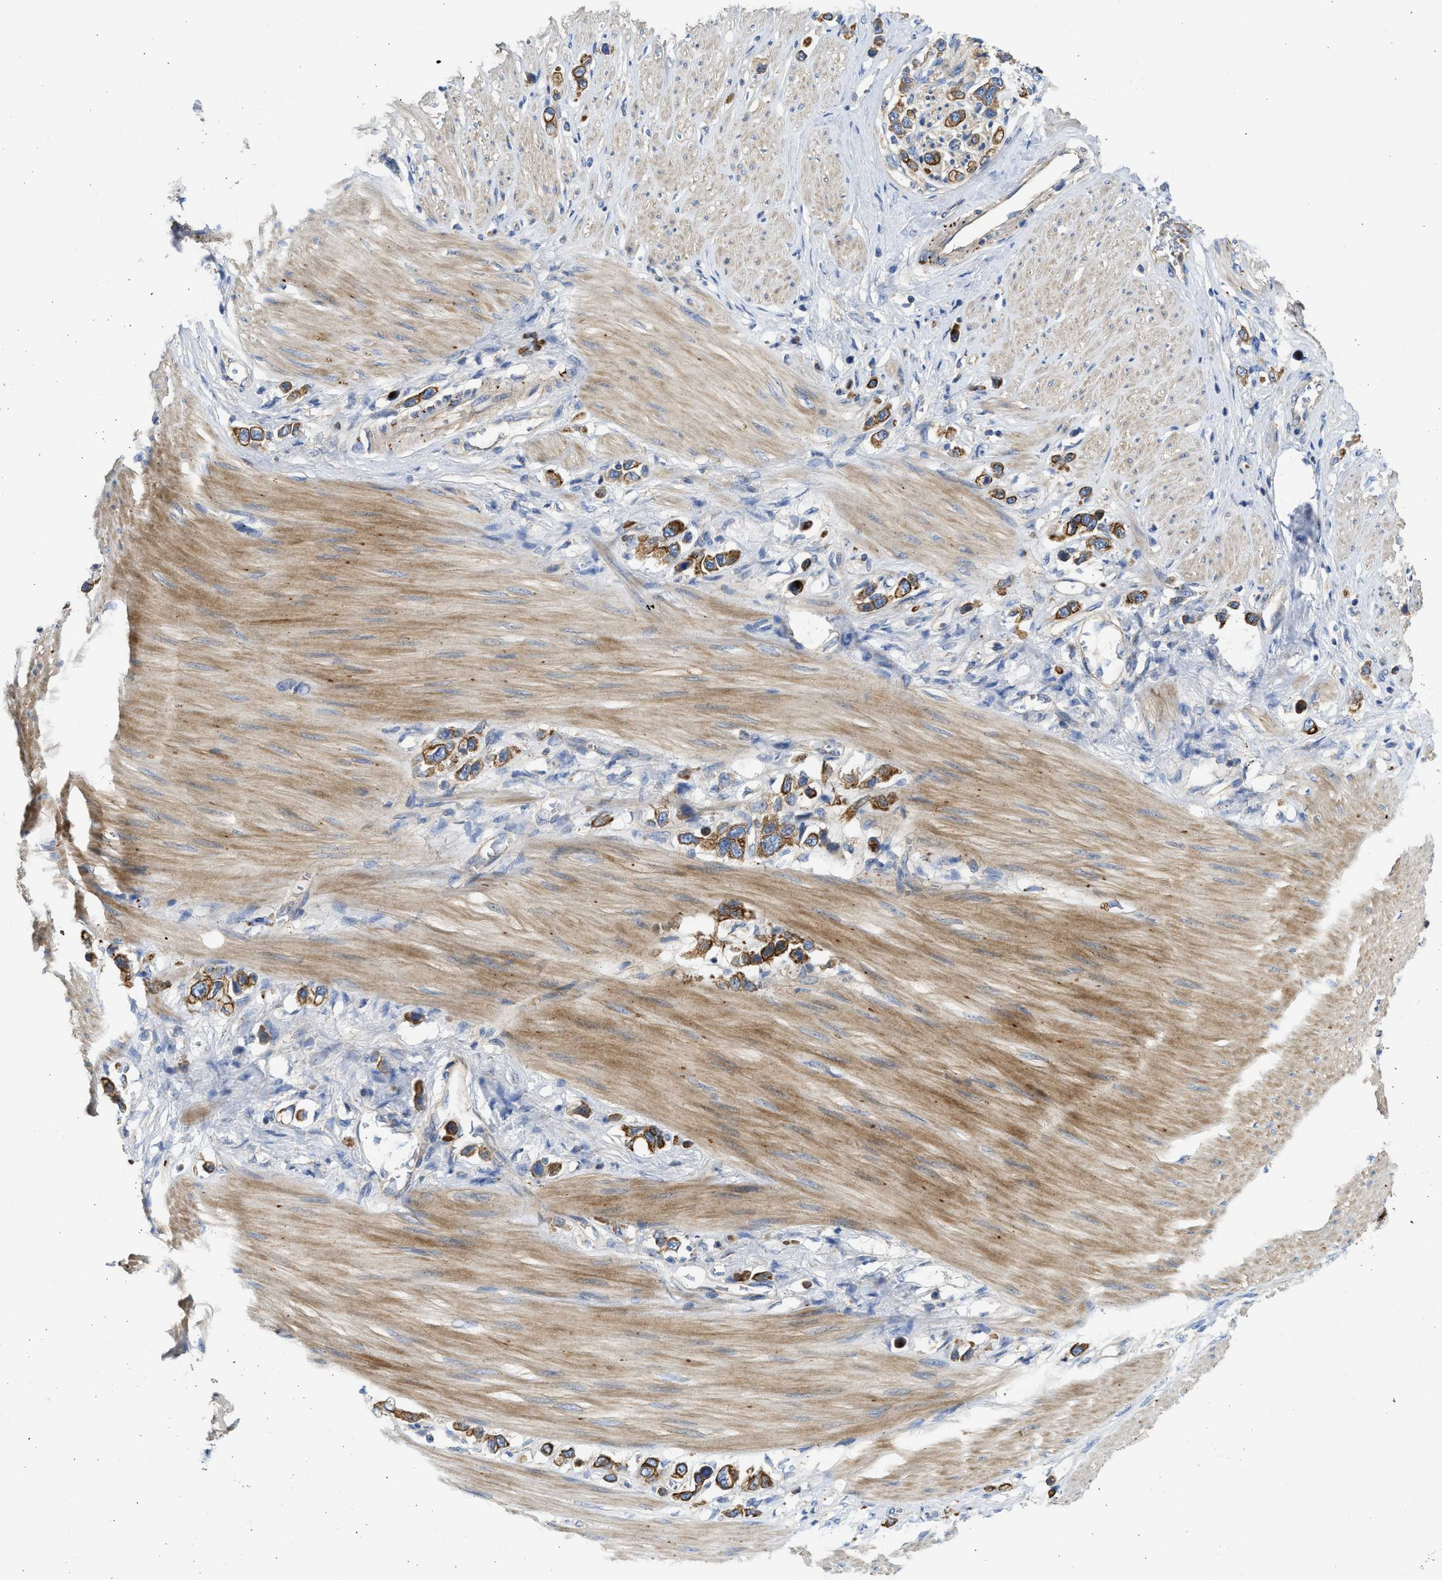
{"staining": {"intensity": "moderate", "quantity": ">75%", "location": "cytoplasmic/membranous"}, "tissue": "stomach cancer", "cell_type": "Tumor cells", "image_type": "cancer", "snomed": [{"axis": "morphology", "description": "Adenocarcinoma, NOS"}, {"axis": "topography", "description": "Stomach"}], "caption": "Protein staining by immunohistochemistry (IHC) displays moderate cytoplasmic/membranous positivity in approximately >75% of tumor cells in stomach adenocarcinoma.", "gene": "CSRNP2", "patient": {"sex": "female", "age": 65}}